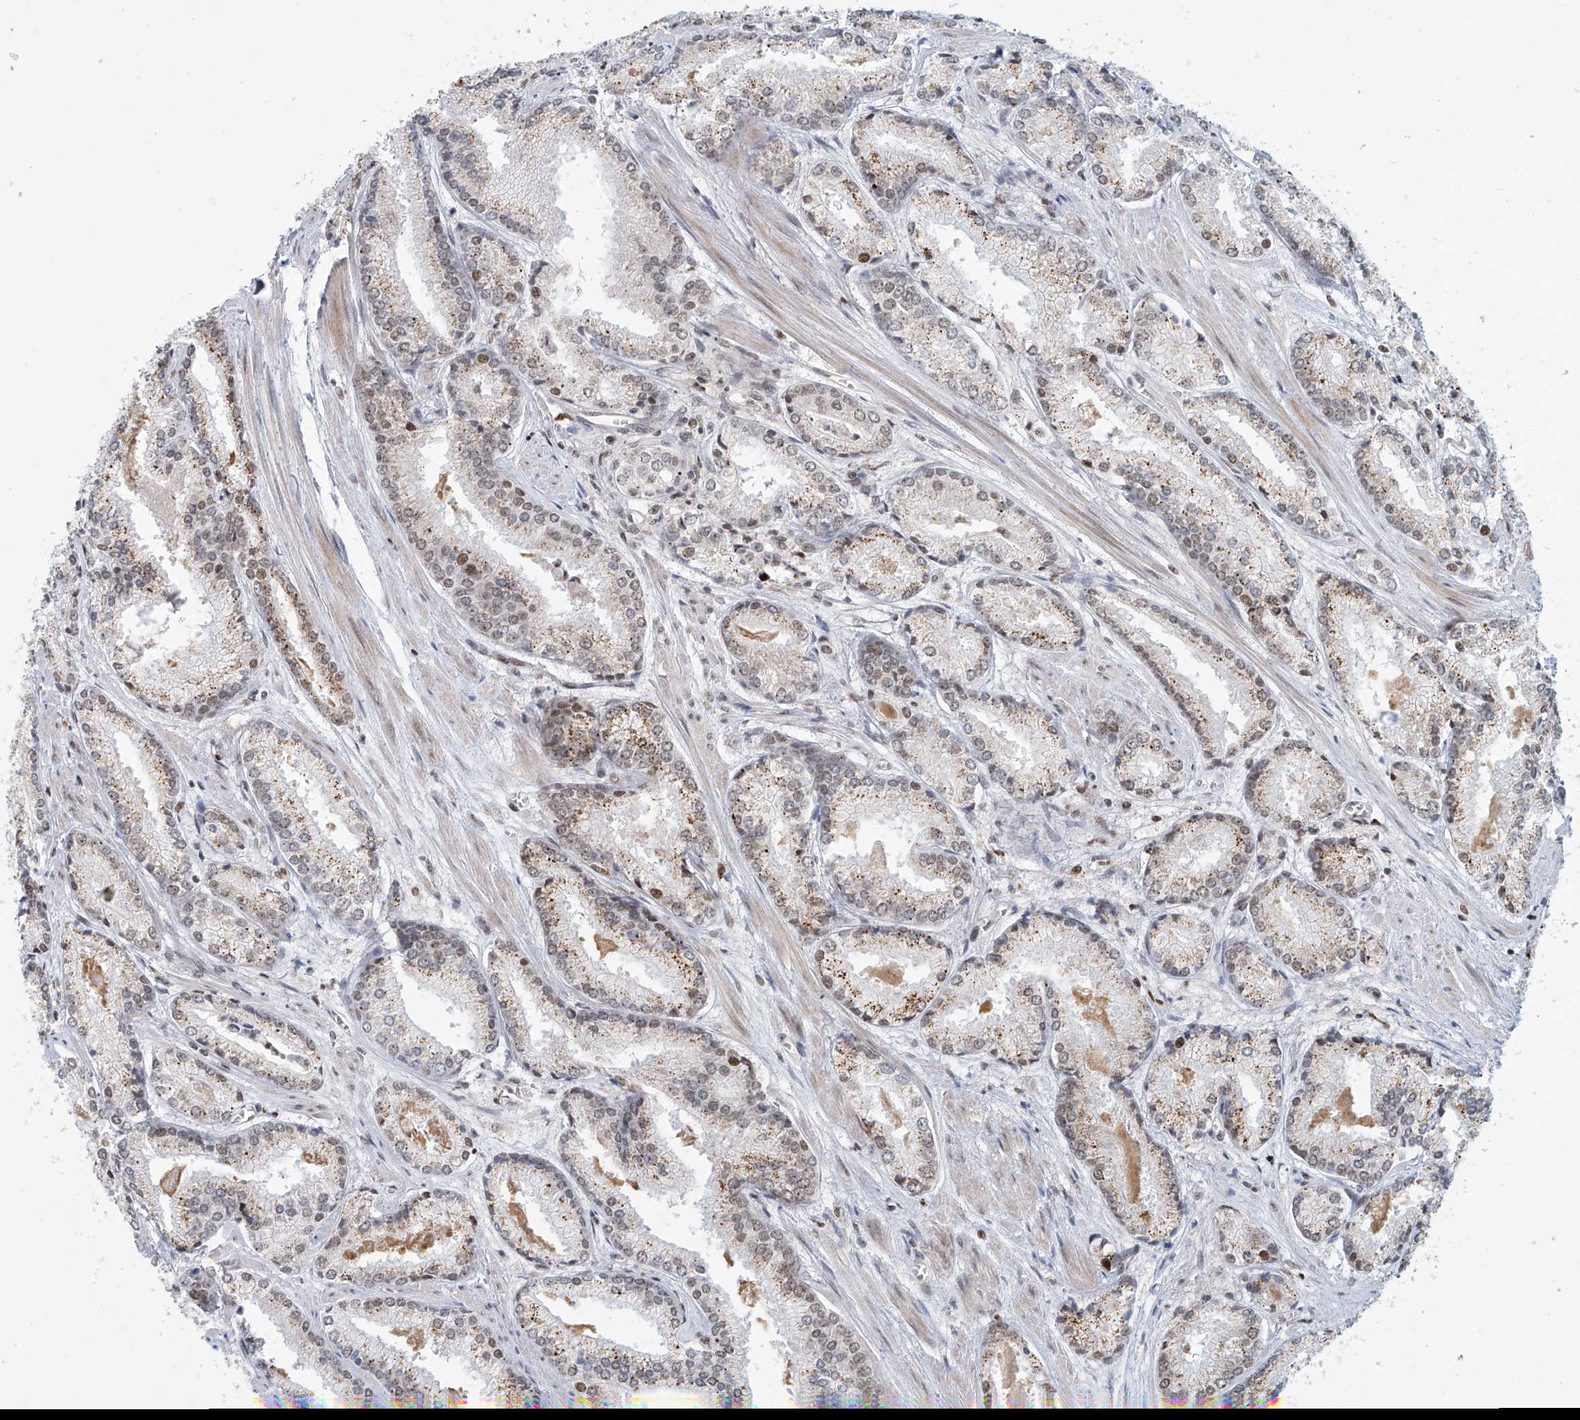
{"staining": {"intensity": "weak", "quantity": "<25%", "location": "nuclear"}, "tissue": "prostate cancer", "cell_type": "Tumor cells", "image_type": "cancer", "snomed": [{"axis": "morphology", "description": "Adenocarcinoma, Low grade"}, {"axis": "topography", "description": "Prostate"}], "caption": "Micrograph shows no protein expression in tumor cells of prostate cancer tissue. The staining was performed using DAB (3,3'-diaminobenzidine) to visualize the protein expression in brown, while the nuclei were stained in blue with hematoxylin (Magnification: 20x).", "gene": "ZNF470", "patient": {"sex": "male", "age": 54}}